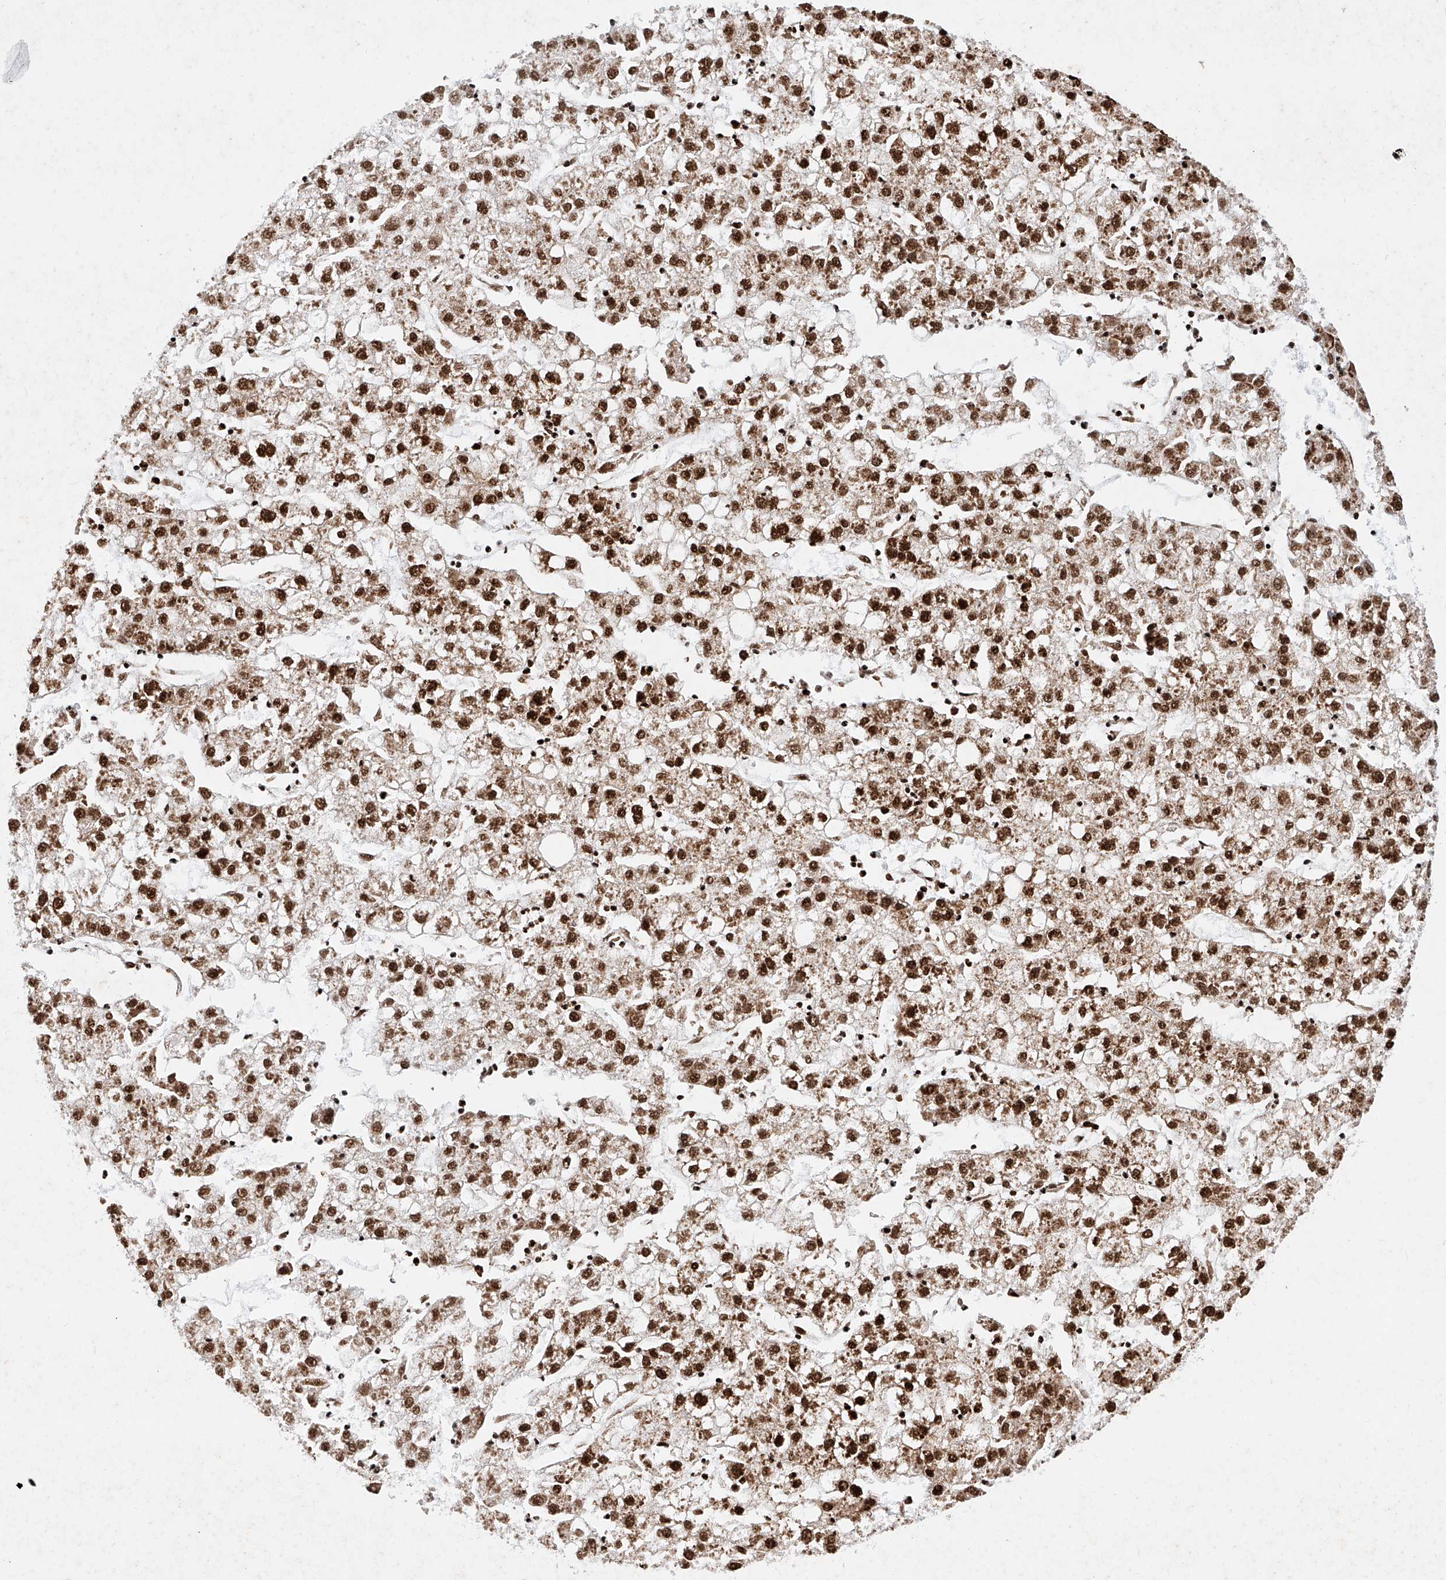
{"staining": {"intensity": "strong", "quantity": ">75%", "location": "cytoplasmic/membranous,nuclear"}, "tissue": "liver cancer", "cell_type": "Tumor cells", "image_type": "cancer", "snomed": [{"axis": "morphology", "description": "Carcinoma, Hepatocellular, NOS"}, {"axis": "topography", "description": "Liver"}], "caption": "Protein staining of liver cancer tissue displays strong cytoplasmic/membranous and nuclear staining in about >75% of tumor cells.", "gene": "SRSF6", "patient": {"sex": "male", "age": 72}}